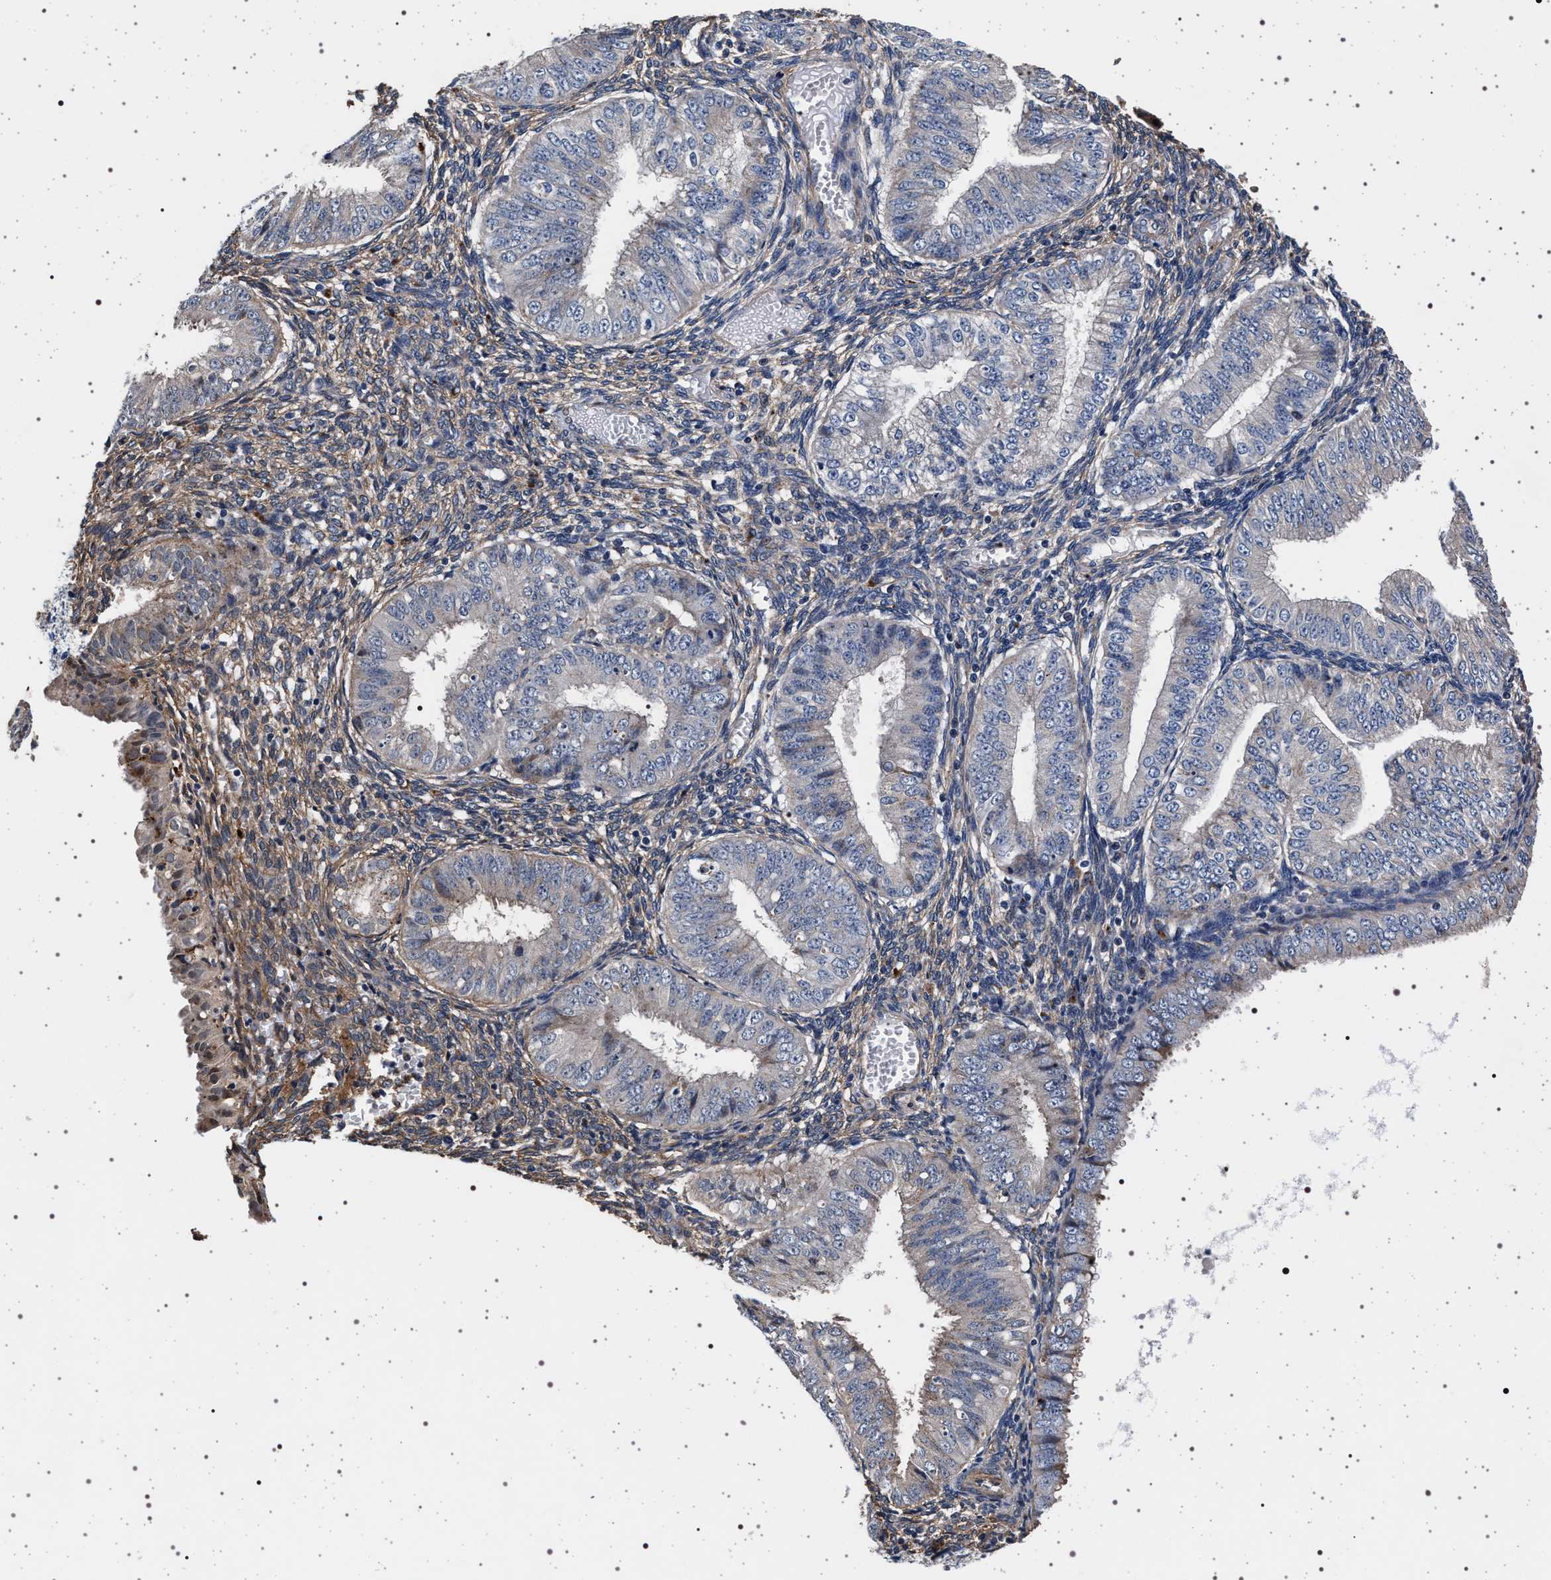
{"staining": {"intensity": "negative", "quantity": "none", "location": "none"}, "tissue": "endometrial cancer", "cell_type": "Tumor cells", "image_type": "cancer", "snomed": [{"axis": "morphology", "description": "Normal tissue, NOS"}, {"axis": "morphology", "description": "Adenocarcinoma, NOS"}, {"axis": "topography", "description": "Endometrium"}], "caption": "Immunohistochemistry (IHC) micrograph of human endometrial adenocarcinoma stained for a protein (brown), which displays no staining in tumor cells.", "gene": "KCNK6", "patient": {"sex": "female", "age": 53}}